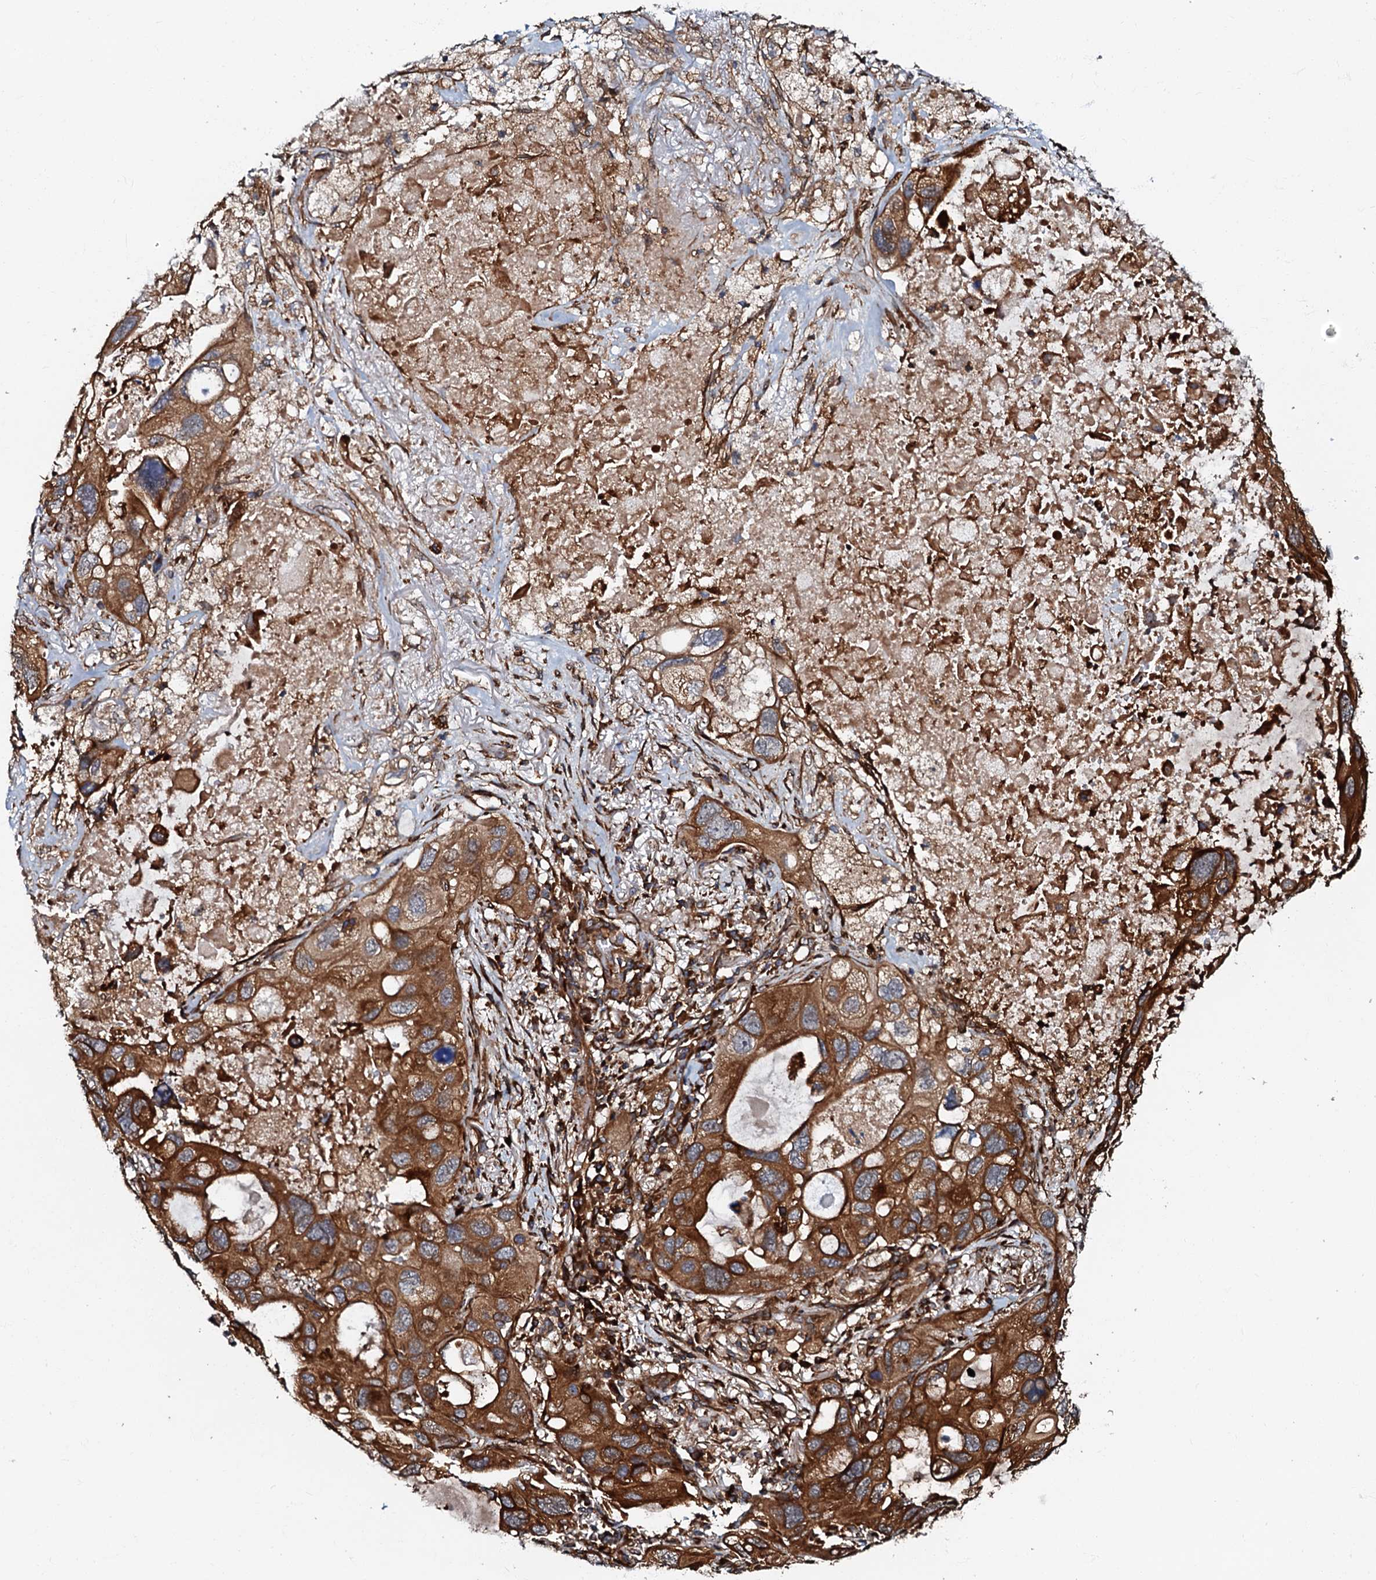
{"staining": {"intensity": "strong", "quantity": ">75%", "location": "cytoplasmic/membranous"}, "tissue": "lung cancer", "cell_type": "Tumor cells", "image_type": "cancer", "snomed": [{"axis": "morphology", "description": "Squamous cell carcinoma, NOS"}, {"axis": "topography", "description": "Lung"}], "caption": "This is a photomicrograph of IHC staining of lung cancer, which shows strong expression in the cytoplasmic/membranous of tumor cells.", "gene": "BLOC1S6", "patient": {"sex": "female", "age": 73}}